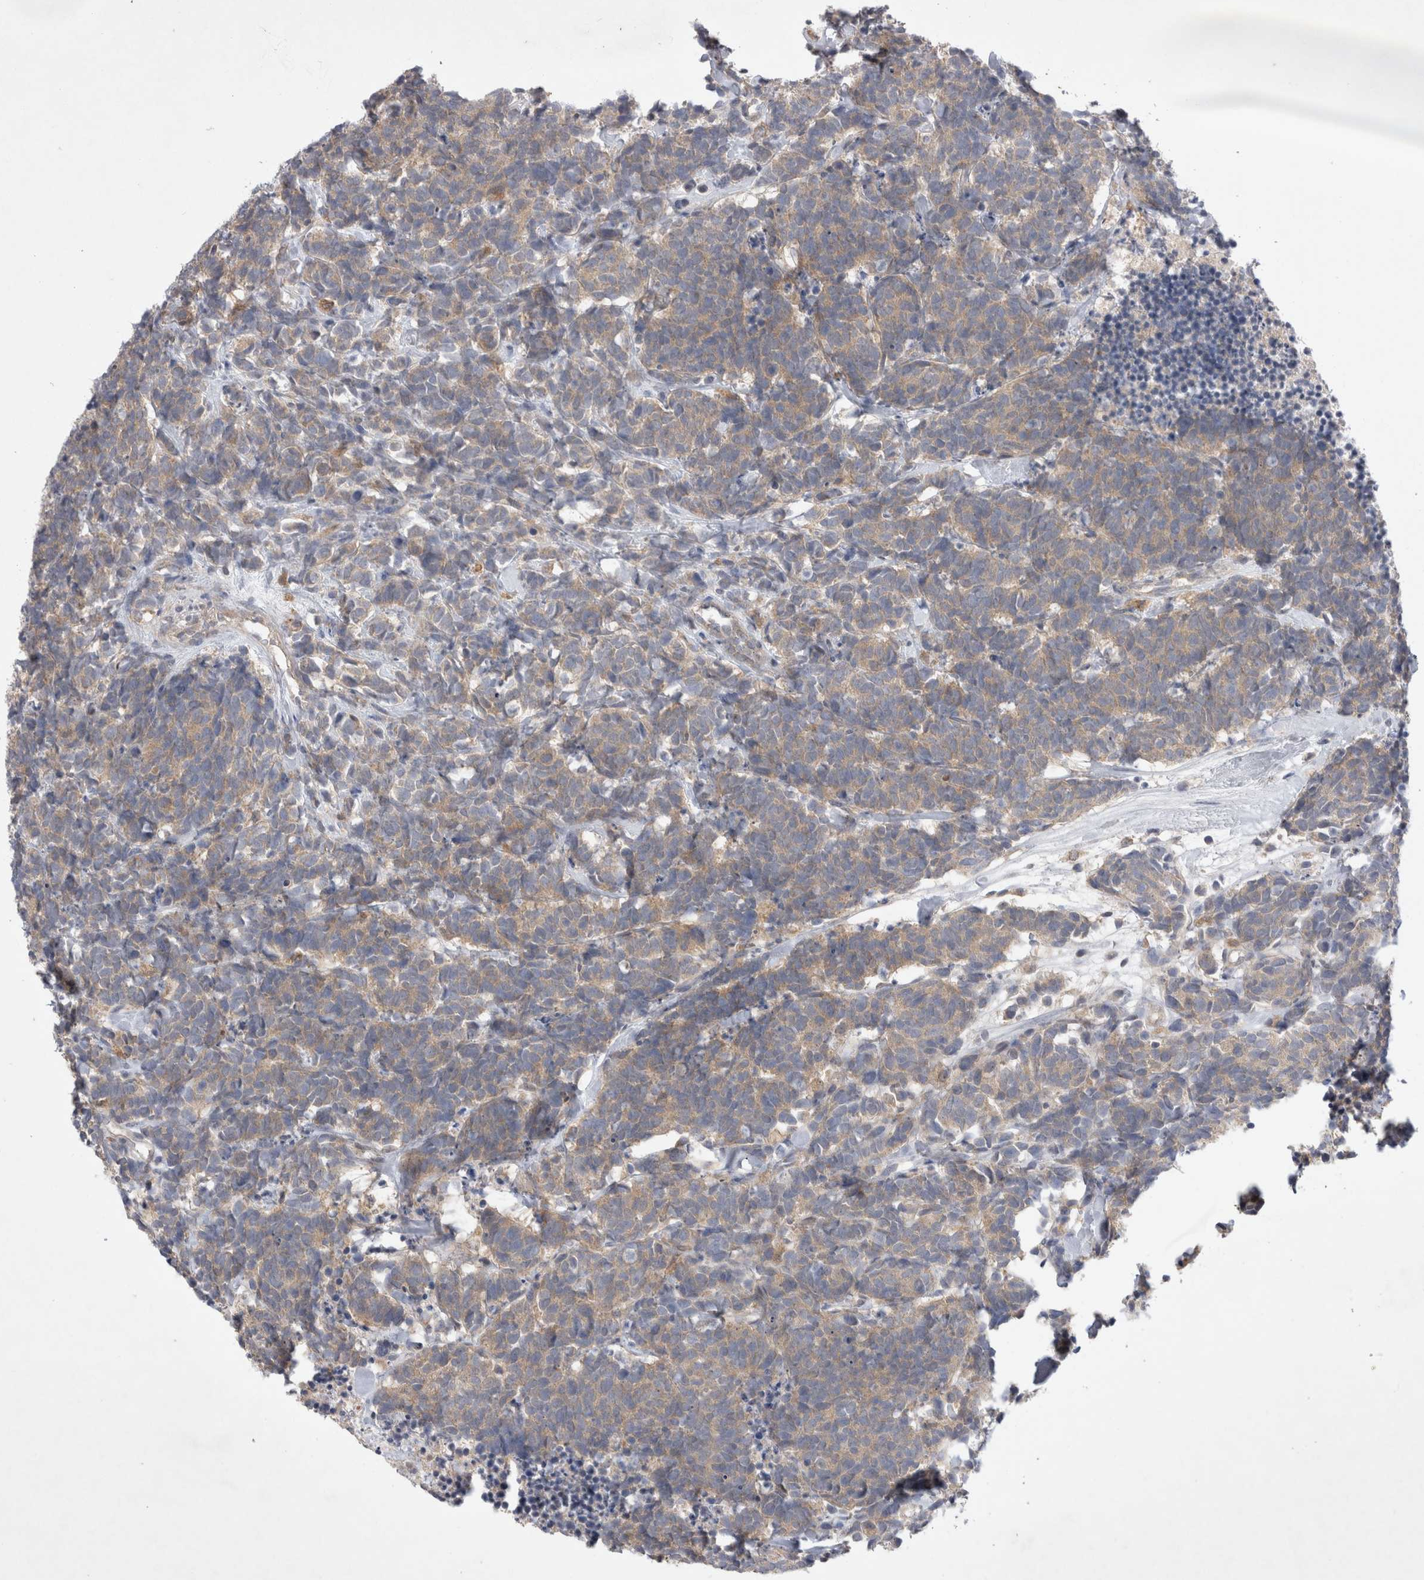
{"staining": {"intensity": "weak", "quantity": ">75%", "location": "cytoplasmic/membranous"}, "tissue": "carcinoid", "cell_type": "Tumor cells", "image_type": "cancer", "snomed": [{"axis": "morphology", "description": "Carcinoma, NOS"}, {"axis": "morphology", "description": "Carcinoid, malignant, NOS"}, {"axis": "topography", "description": "Urinary bladder"}], "caption": "Carcinoid stained with a brown dye demonstrates weak cytoplasmic/membranous positive positivity in about >75% of tumor cells.", "gene": "SRD5A3", "patient": {"sex": "male", "age": 57}}